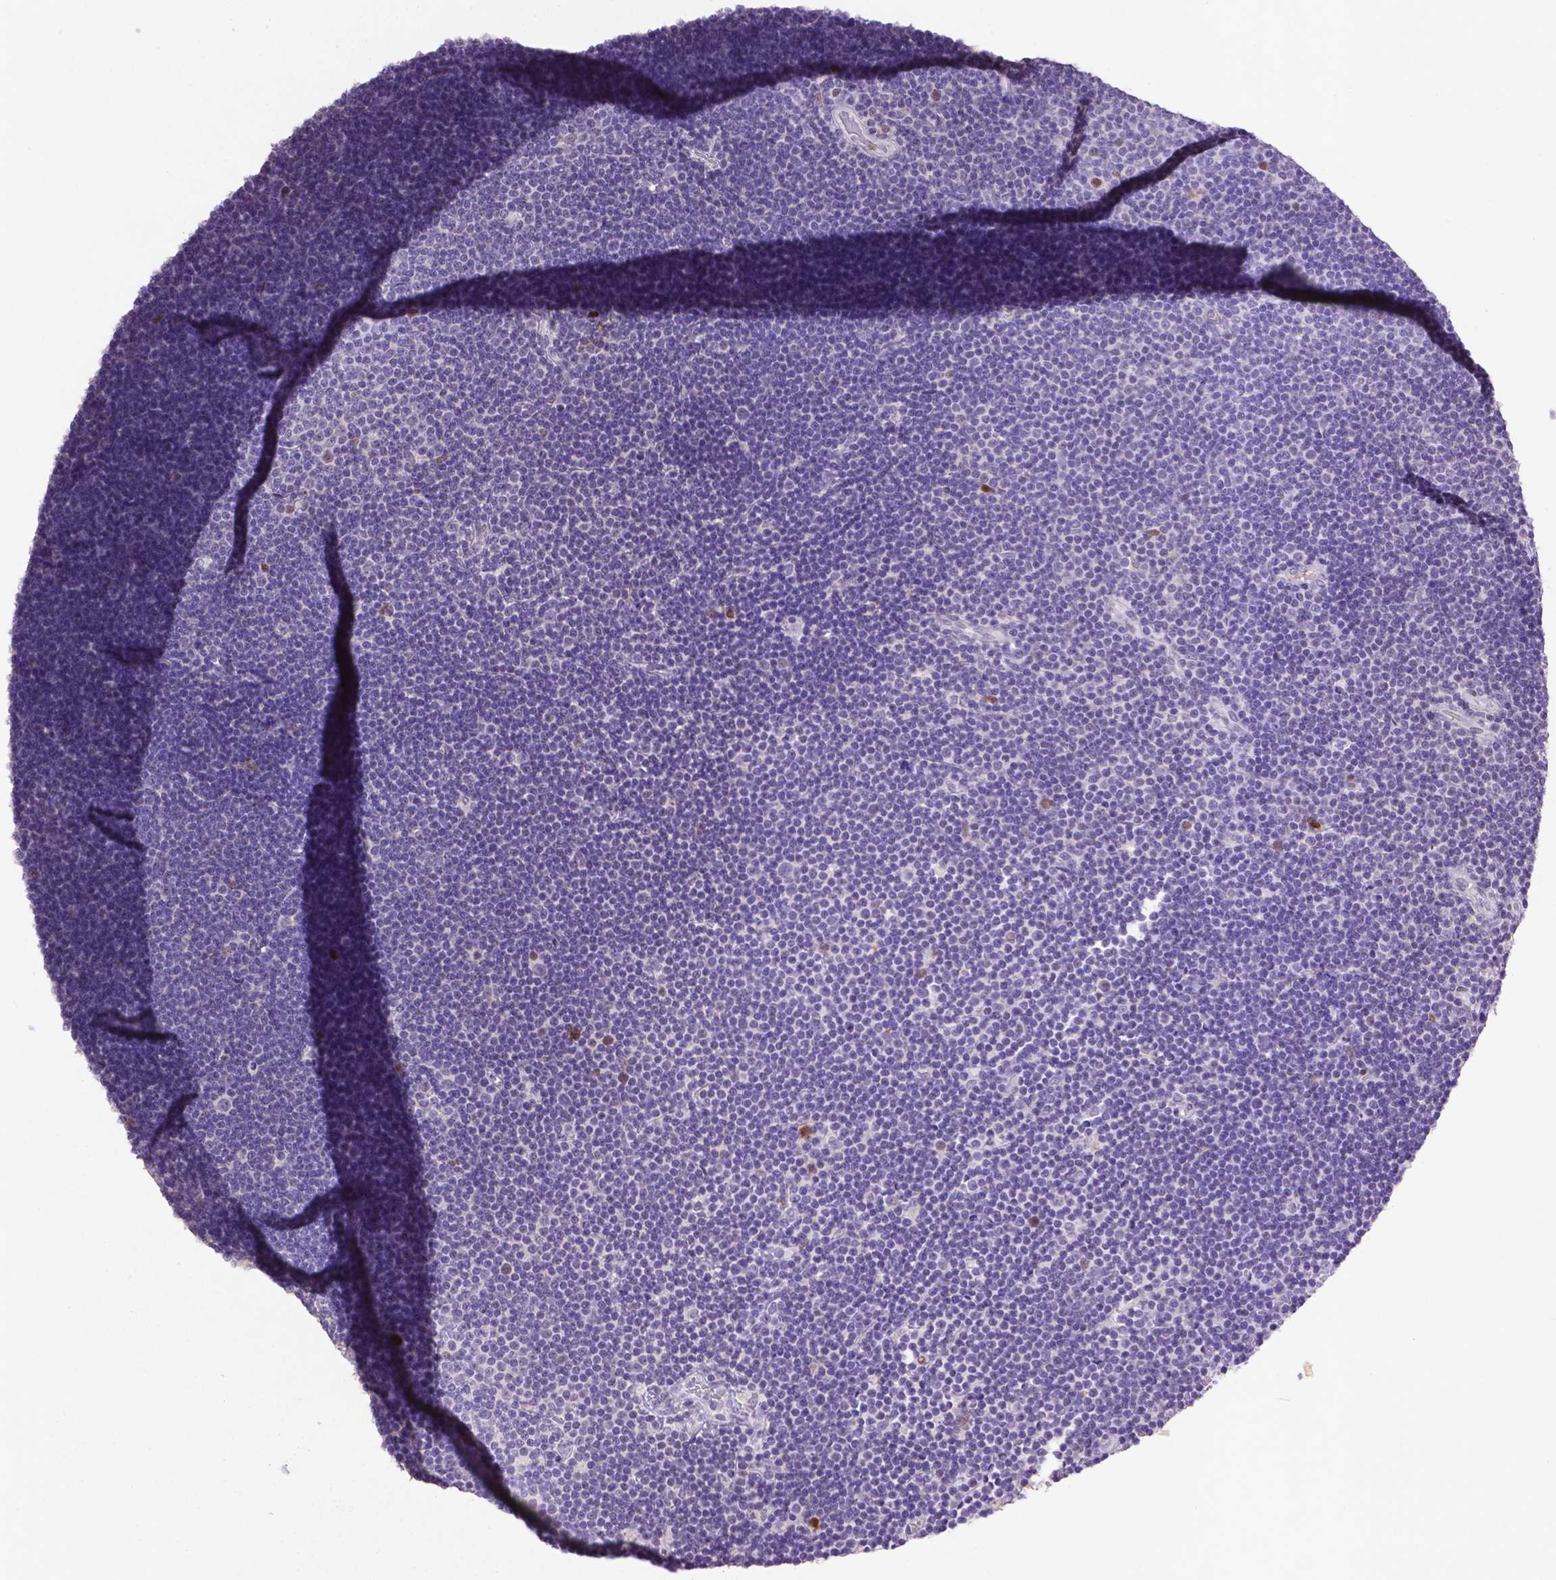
{"staining": {"intensity": "negative", "quantity": "none", "location": "none"}, "tissue": "lymphoma", "cell_type": "Tumor cells", "image_type": "cancer", "snomed": [{"axis": "morphology", "description": "Malignant lymphoma, non-Hodgkin's type, Low grade"}, {"axis": "topography", "description": "Brain"}], "caption": "Tumor cells show no significant protein expression in low-grade malignant lymphoma, non-Hodgkin's type.", "gene": "CDKN1A", "patient": {"sex": "female", "age": 66}}